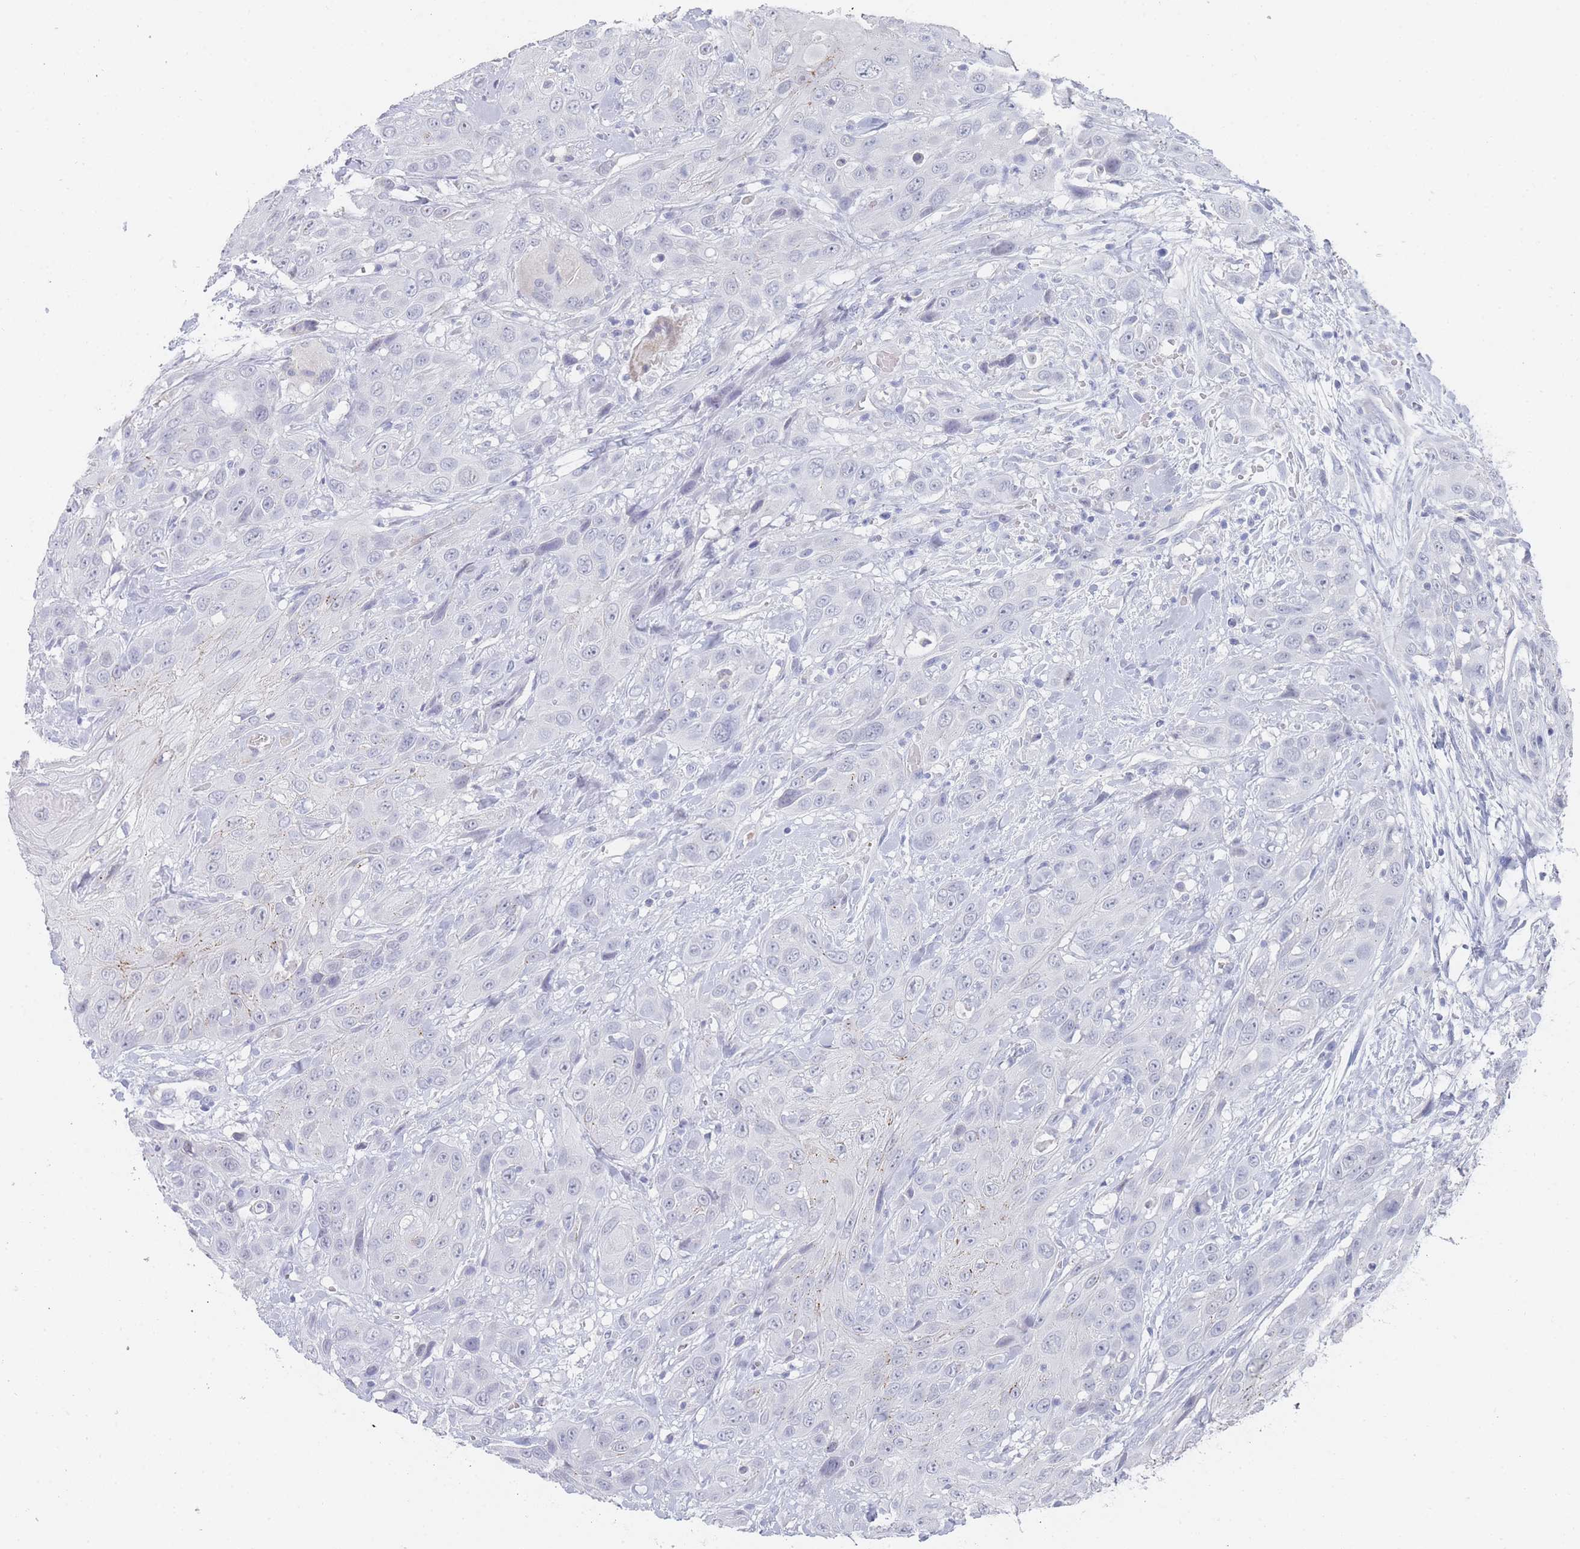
{"staining": {"intensity": "negative", "quantity": "none", "location": "none"}, "tissue": "head and neck cancer", "cell_type": "Tumor cells", "image_type": "cancer", "snomed": [{"axis": "morphology", "description": "Squamous cell carcinoma, NOS"}, {"axis": "topography", "description": "Head-Neck"}], "caption": "This is a image of immunohistochemistry (IHC) staining of head and neck squamous cell carcinoma, which shows no staining in tumor cells.", "gene": "IMPG1", "patient": {"sex": "male", "age": 81}}